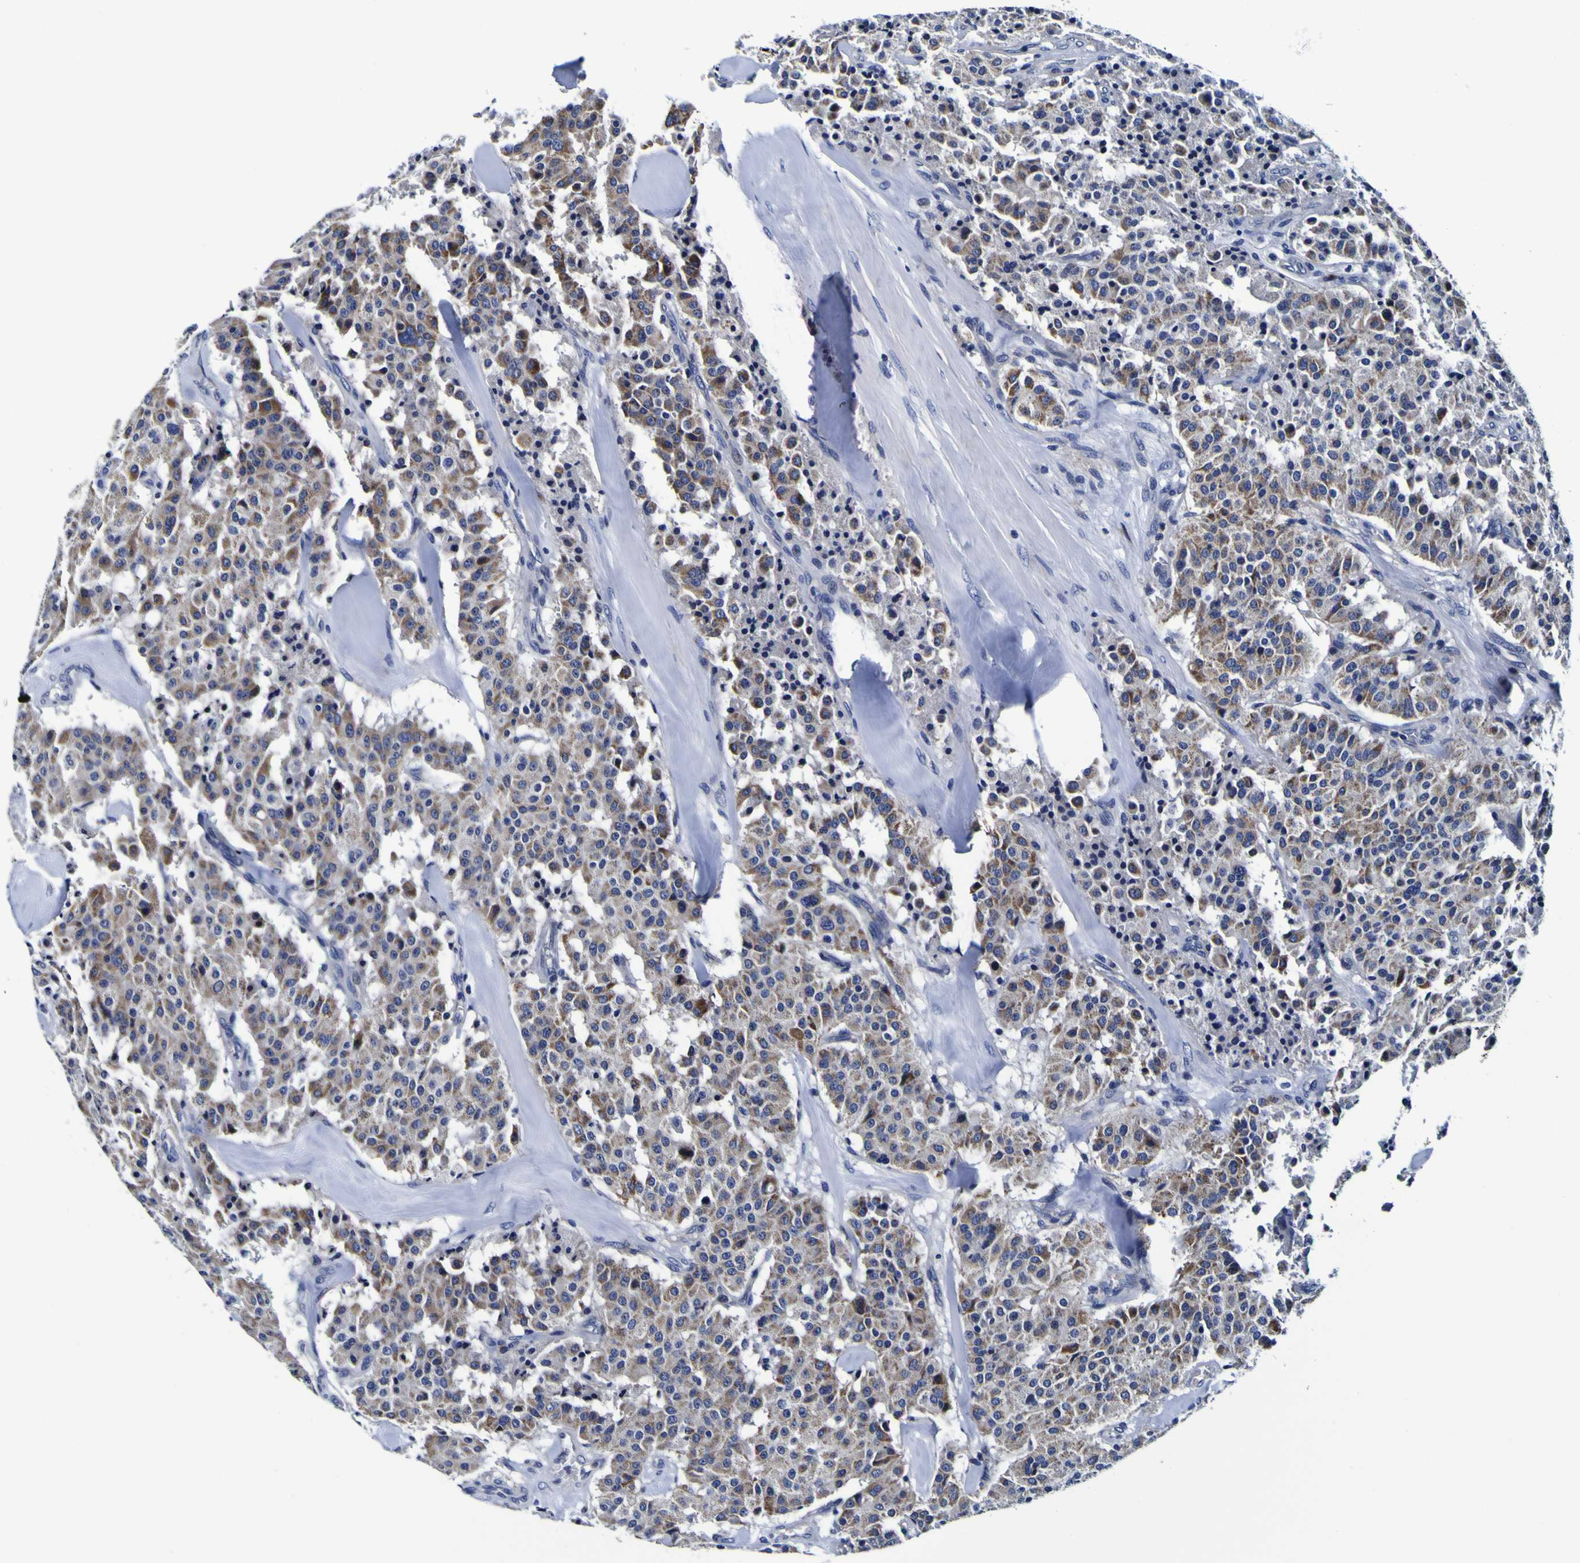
{"staining": {"intensity": "moderate", "quantity": "25%-75%", "location": "cytoplasmic/membranous"}, "tissue": "carcinoid", "cell_type": "Tumor cells", "image_type": "cancer", "snomed": [{"axis": "morphology", "description": "Carcinoid, malignant, NOS"}, {"axis": "topography", "description": "Lung"}], "caption": "Immunohistochemistry (IHC) photomicrograph of neoplastic tissue: human carcinoid (malignant) stained using immunohistochemistry exhibits medium levels of moderate protein expression localized specifically in the cytoplasmic/membranous of tumor cells, appearing as a cytoplasmic/membranous brown color.", "gene": "PDLIM4", "patient": {"sex": "male", "age": 30}}